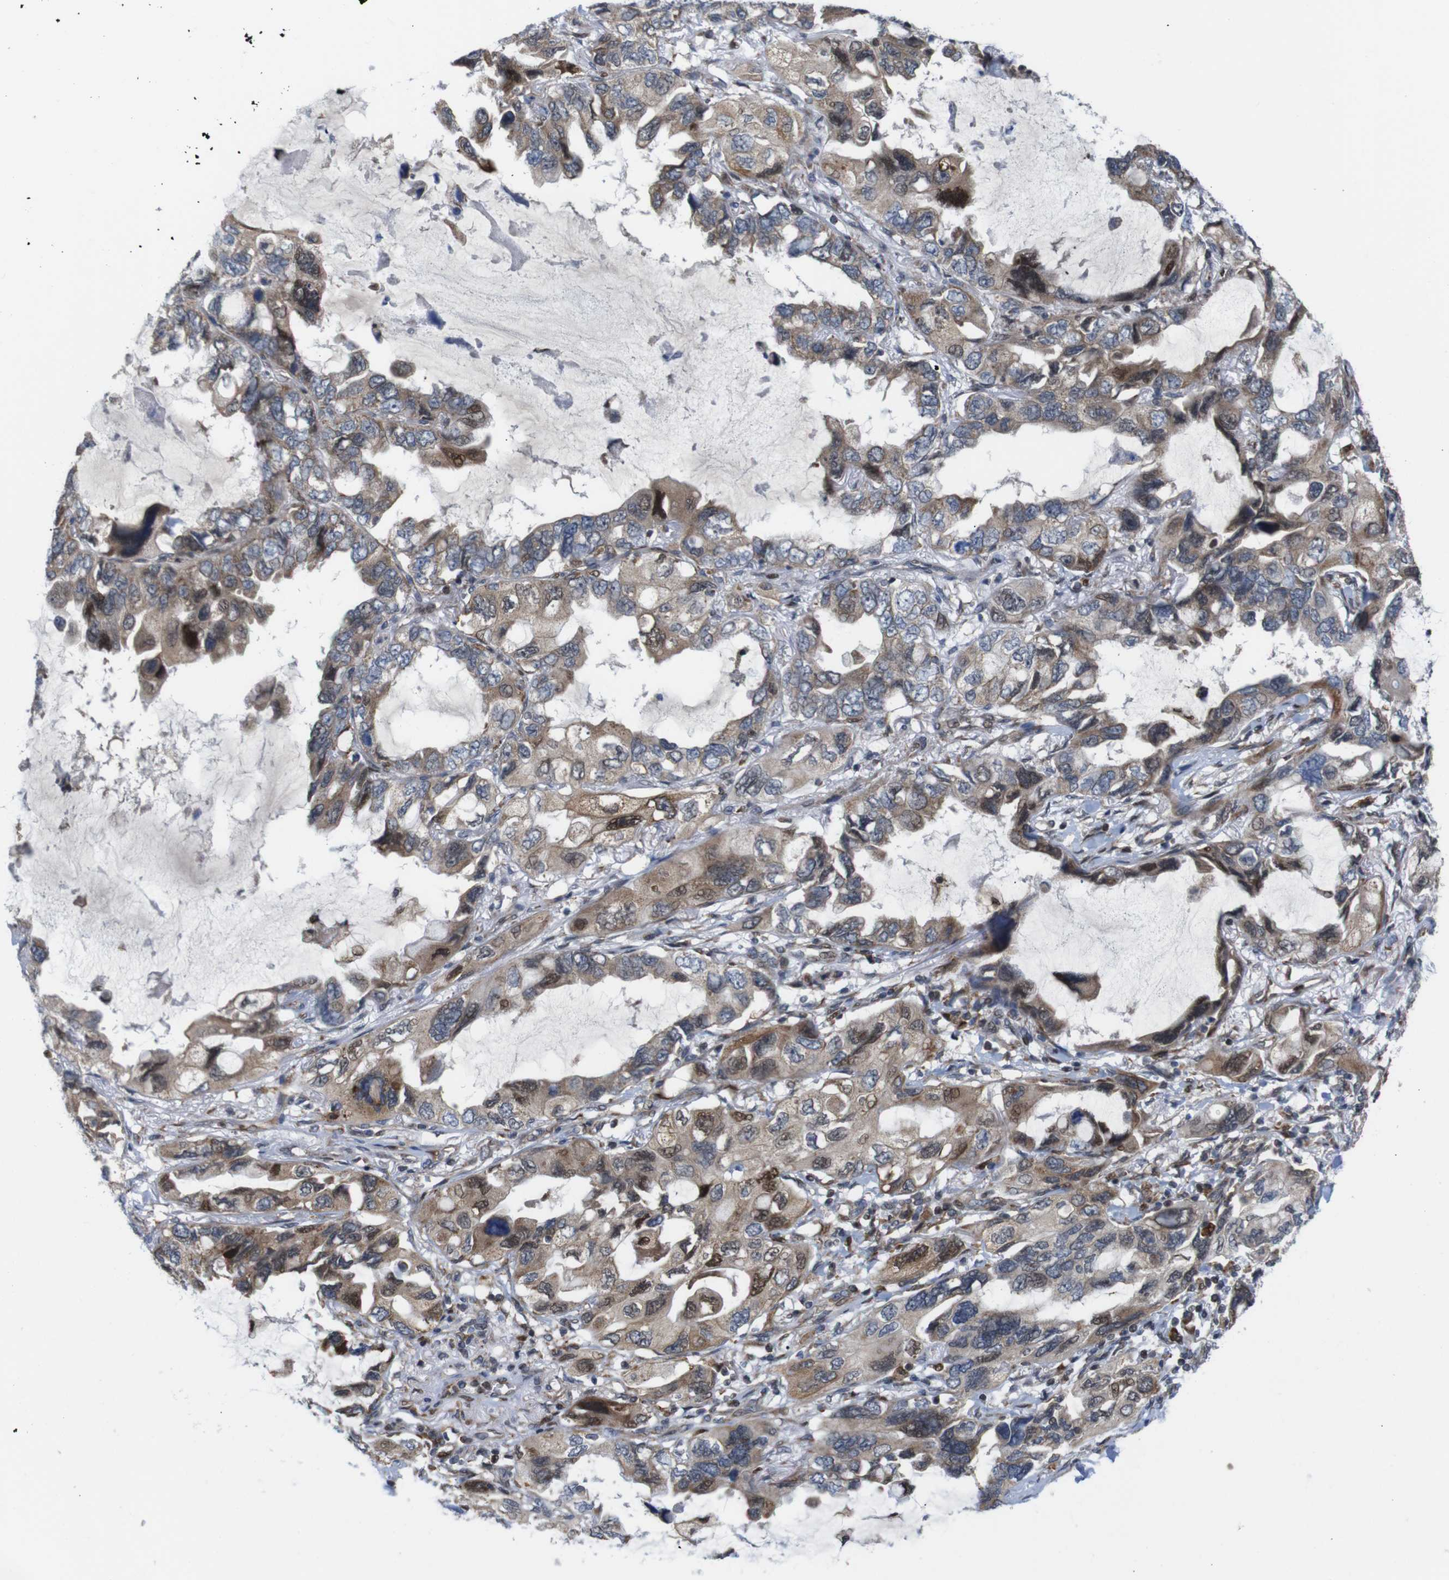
{"staining": {"intensity": "weak", "quantity": ">75%", "location": "cytoplasmic/membranous,nuclear"}, "tissue": "lung cancer", "cell_type": "Tumor cells", "image_type": "cancer", "snomed": [{"axis": "morphology", "description": "Squamous cell carcinoma, NOS"}, {"axis": "topography", "description": "Lung"}], "caption": "Lung cancer stained with a protein marker demonstrates weak staining in tumor cells.", "gene": "PTPN1", "patient": {"sex": "female", "age": 73}}